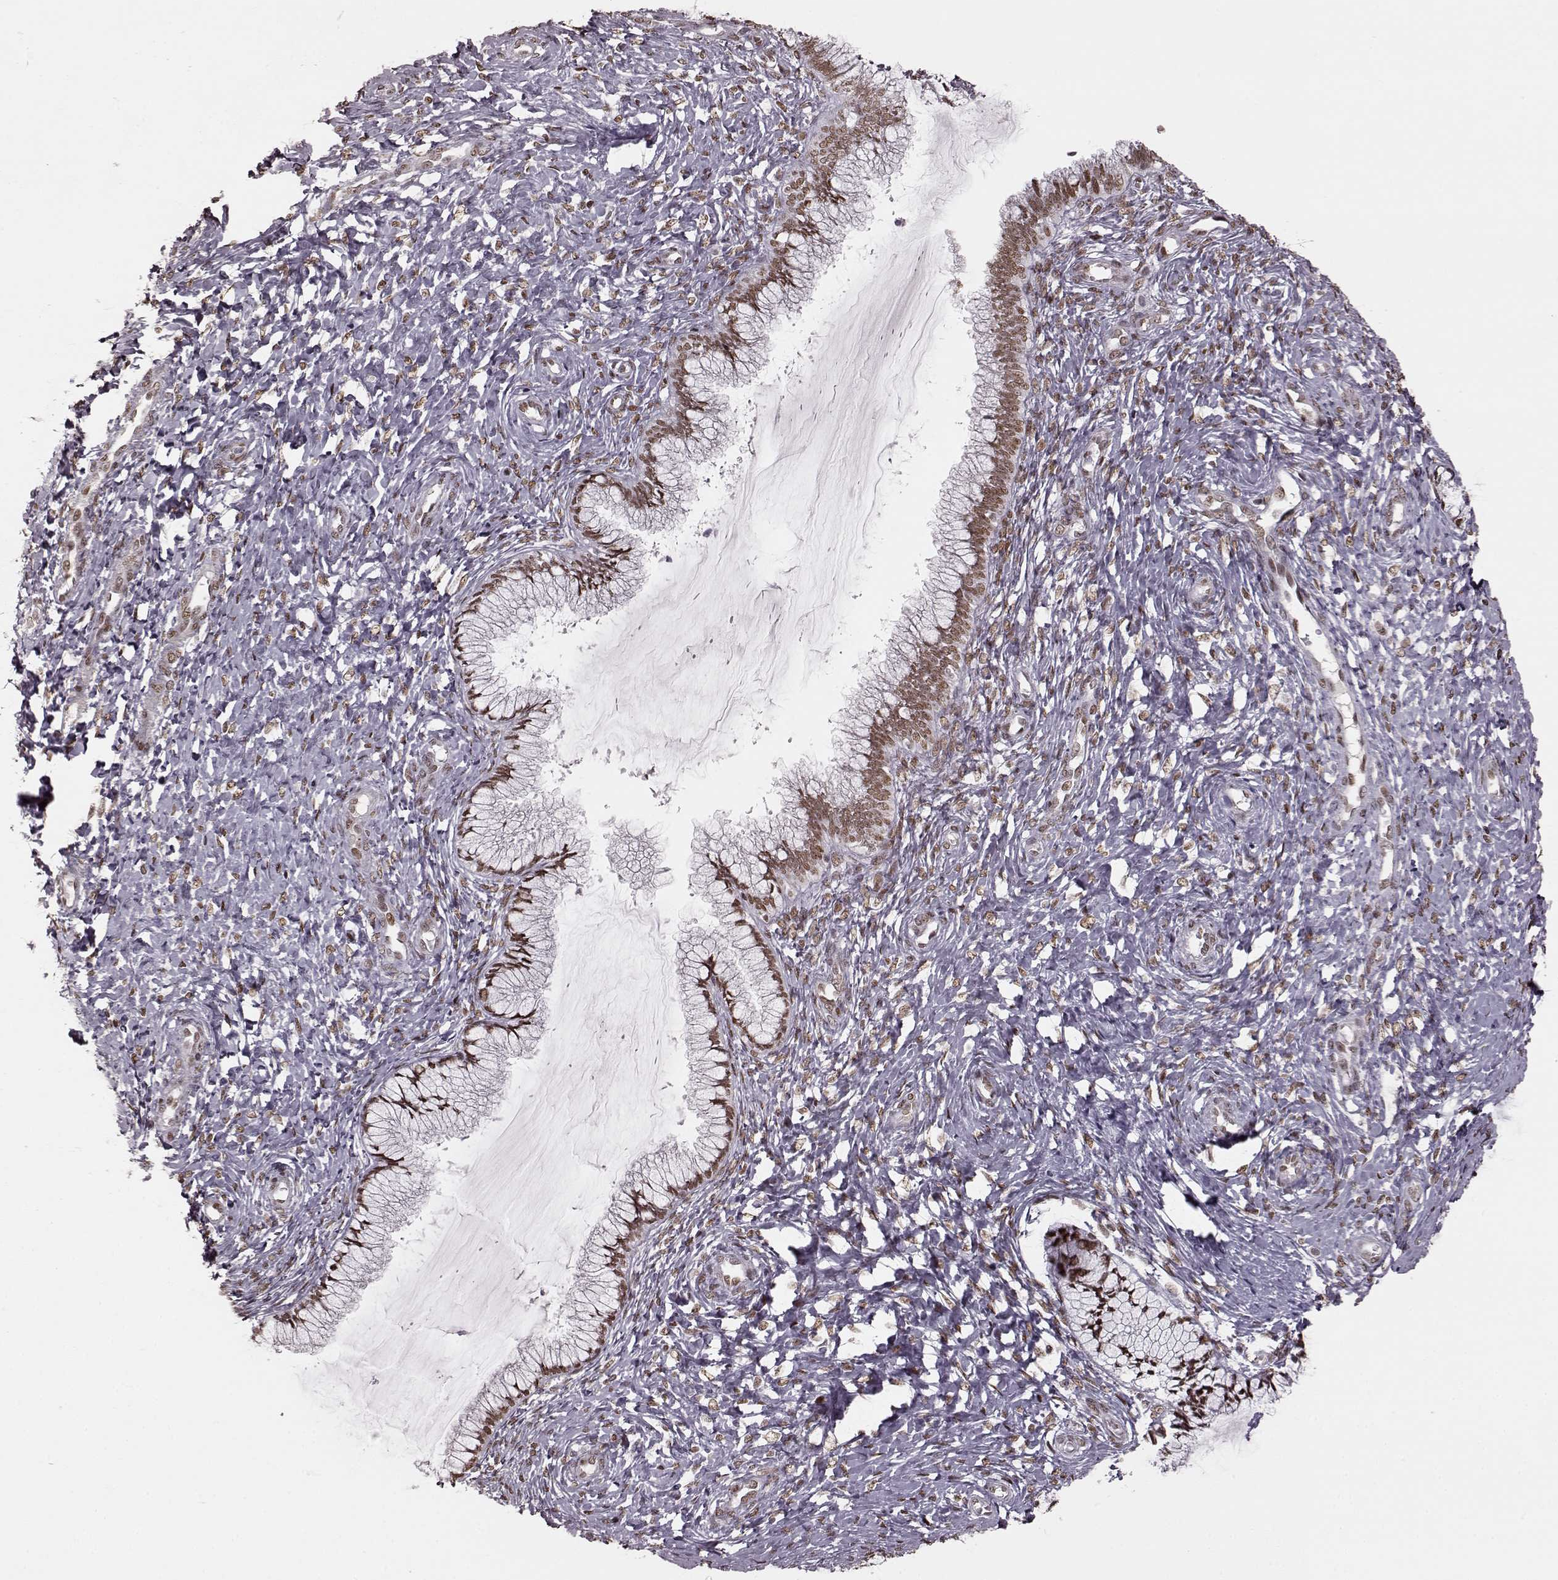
{"staining": {"intensity": "moderate", "quantity": ">75%", "location": "nuclear"}, "tissue": "cervix", "cell_type": "Glandular cells", "image_type": "normal", "snomed": [{"axis": "morphology", "description": "Normal tissue, NOS"}, {"axis": "topography", "description": "Cervix"}], "caption": "DAB (3,3'-diaminobenzidine) immunohistochemical staining of normal human cervix exhibits moderate nuclear protein expression in approximately >75% of glandular cells.", "gene": "NR2C1", "patient": {"sex": "female", "age": 37}}